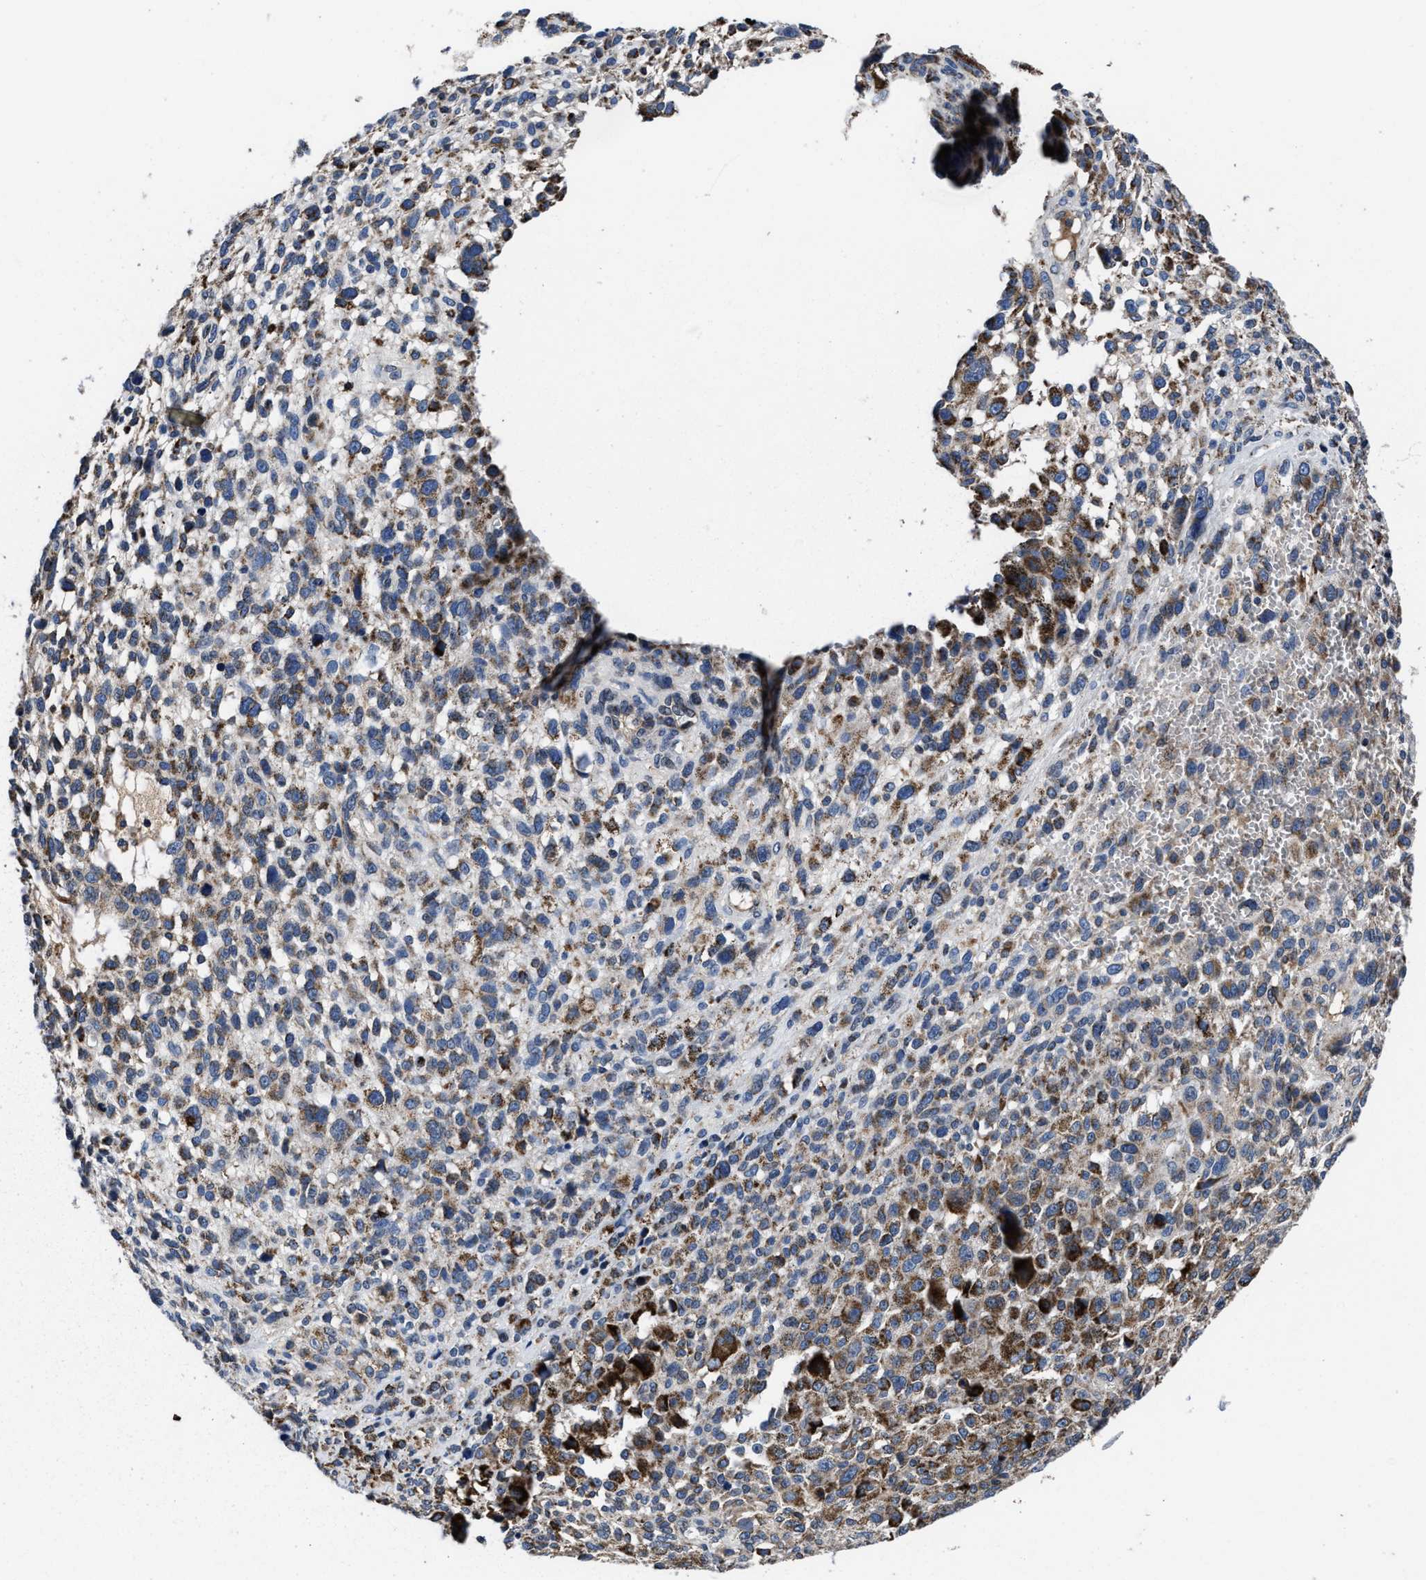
{"staining": {"intensity": "moderate", "quantity": "25%-75%", "location": "cytoplasmic/membranous"}, "tissue": "melanoma", "cell_type": "Tumor cells", "image_type": "cancer", "snomed": [{"axis": "morphology", "description": "Malignant melanoma, NOS"}, {"axis": "topography", "description": "Skin"}], "caption": "IHC histopathology image of neoplastic tissue: human malignant melanoma stained using IHC demonstrates medium levels of moderate protein expression localized specifically in the cytoplasmic/membranous of tumor cells, appearing as a cytoplasmic/membranous brown color.", "gene": "CACNA1D", "patient": {"sex": "female", "age": 55}}